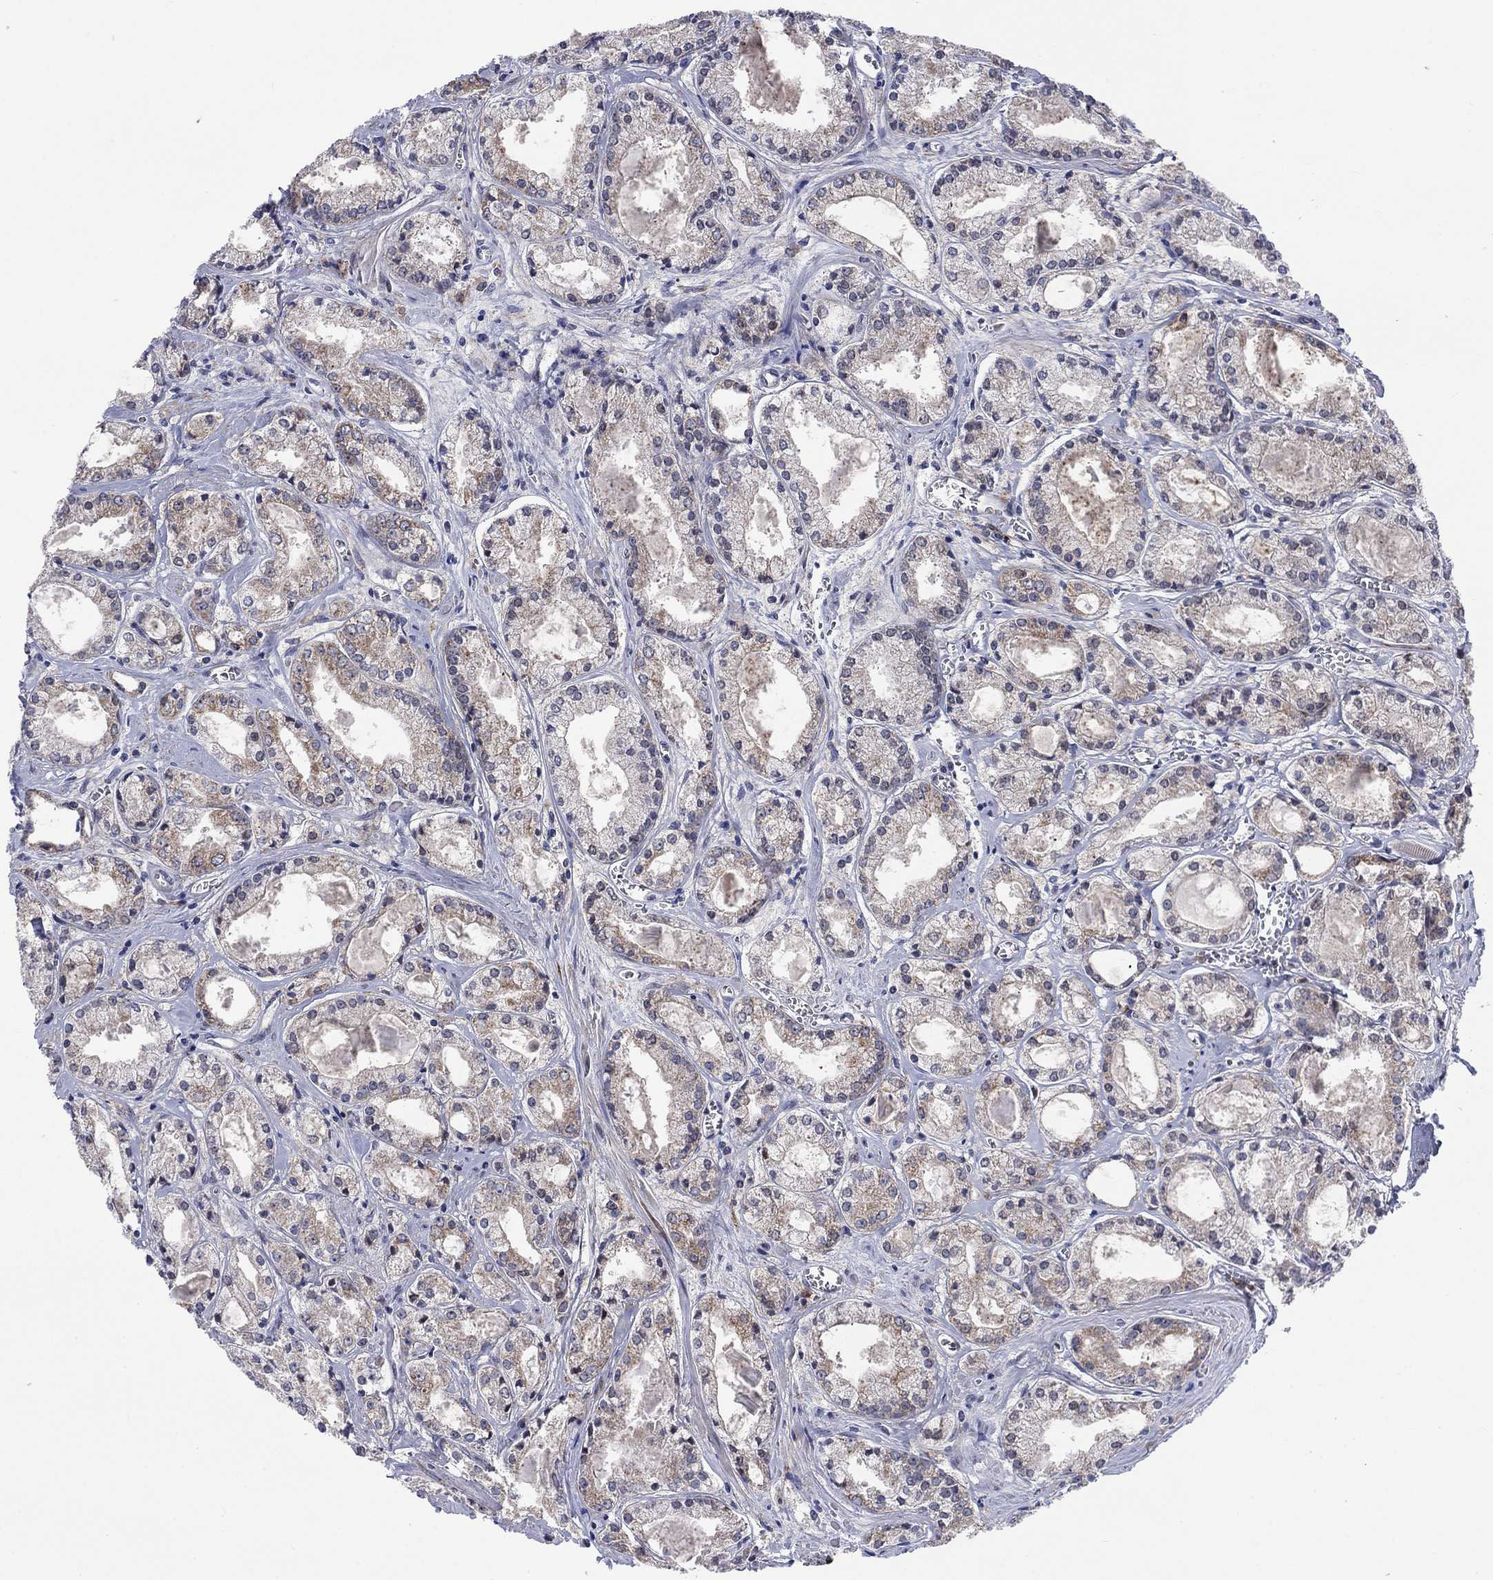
{"staining": {"intensity": "weak", "quantity": "25%-75%", "location": "cytoplasmic/membranous"}, "tissue": "prostate cancer", "cell_type": "Tumor cells", "image_type": "cancer", "snomed": [{"axis": "morphology", "description": "Adenocarcinoma, NOS"}, {"axis": "topography", "description": "Prostate"}], "caption": "A high-resolution photomicrograph shows immunohistochemistry staining of prostate adenocarcinoma, which shows weak cytoplasmic/membranous staining in about 25%-75% of tumor cells. (Brightfield microscopy of DAB IHC at high magnification).", "gene": "SLC35F2", "patient": {"sex": "male", "age": 72}}